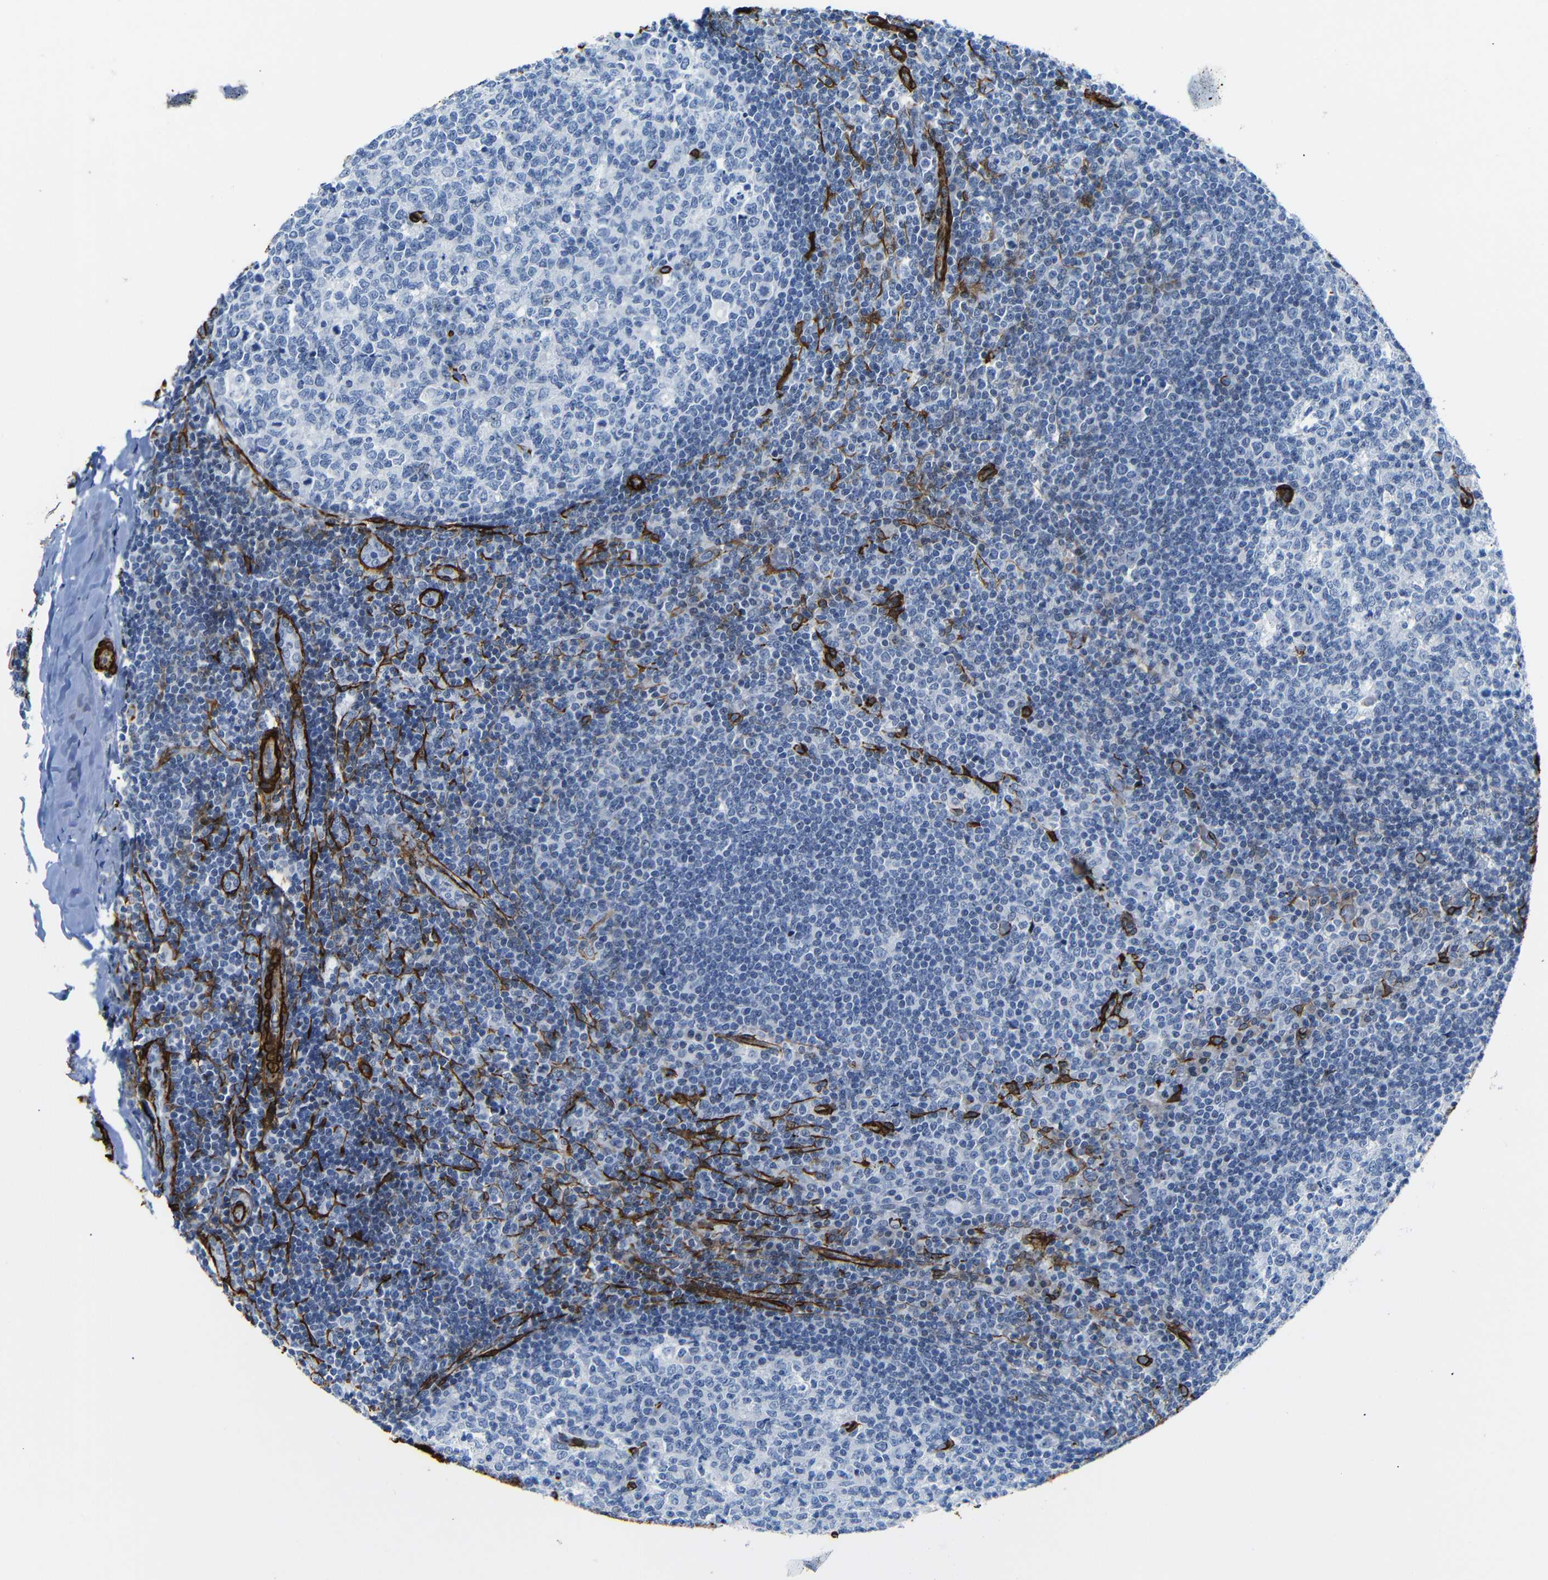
{"staining": {"intensity": "negative", "quantity": "none", "location": "none"}, "tissue": "tonsil", "cell_type": "Germinal center cells", "image_type": "normal", "snomed": [{"axis": "morphology", "description": "Normal tissue, NOS"}, {"axis": "topography", "description": "Tonsil"}], "caption": "IHC photomicrograph of normal human tonsil stained for a protein (brown), which exhibits no positivity in germinal center cells. The staining is performed using DAB (3,3'-diaminobenzidine) brown chromogen with nuclei counter-stained in using hematoxylin.", "gene": "ACTA2", "patient": {"sex": "female", "age": 19}}